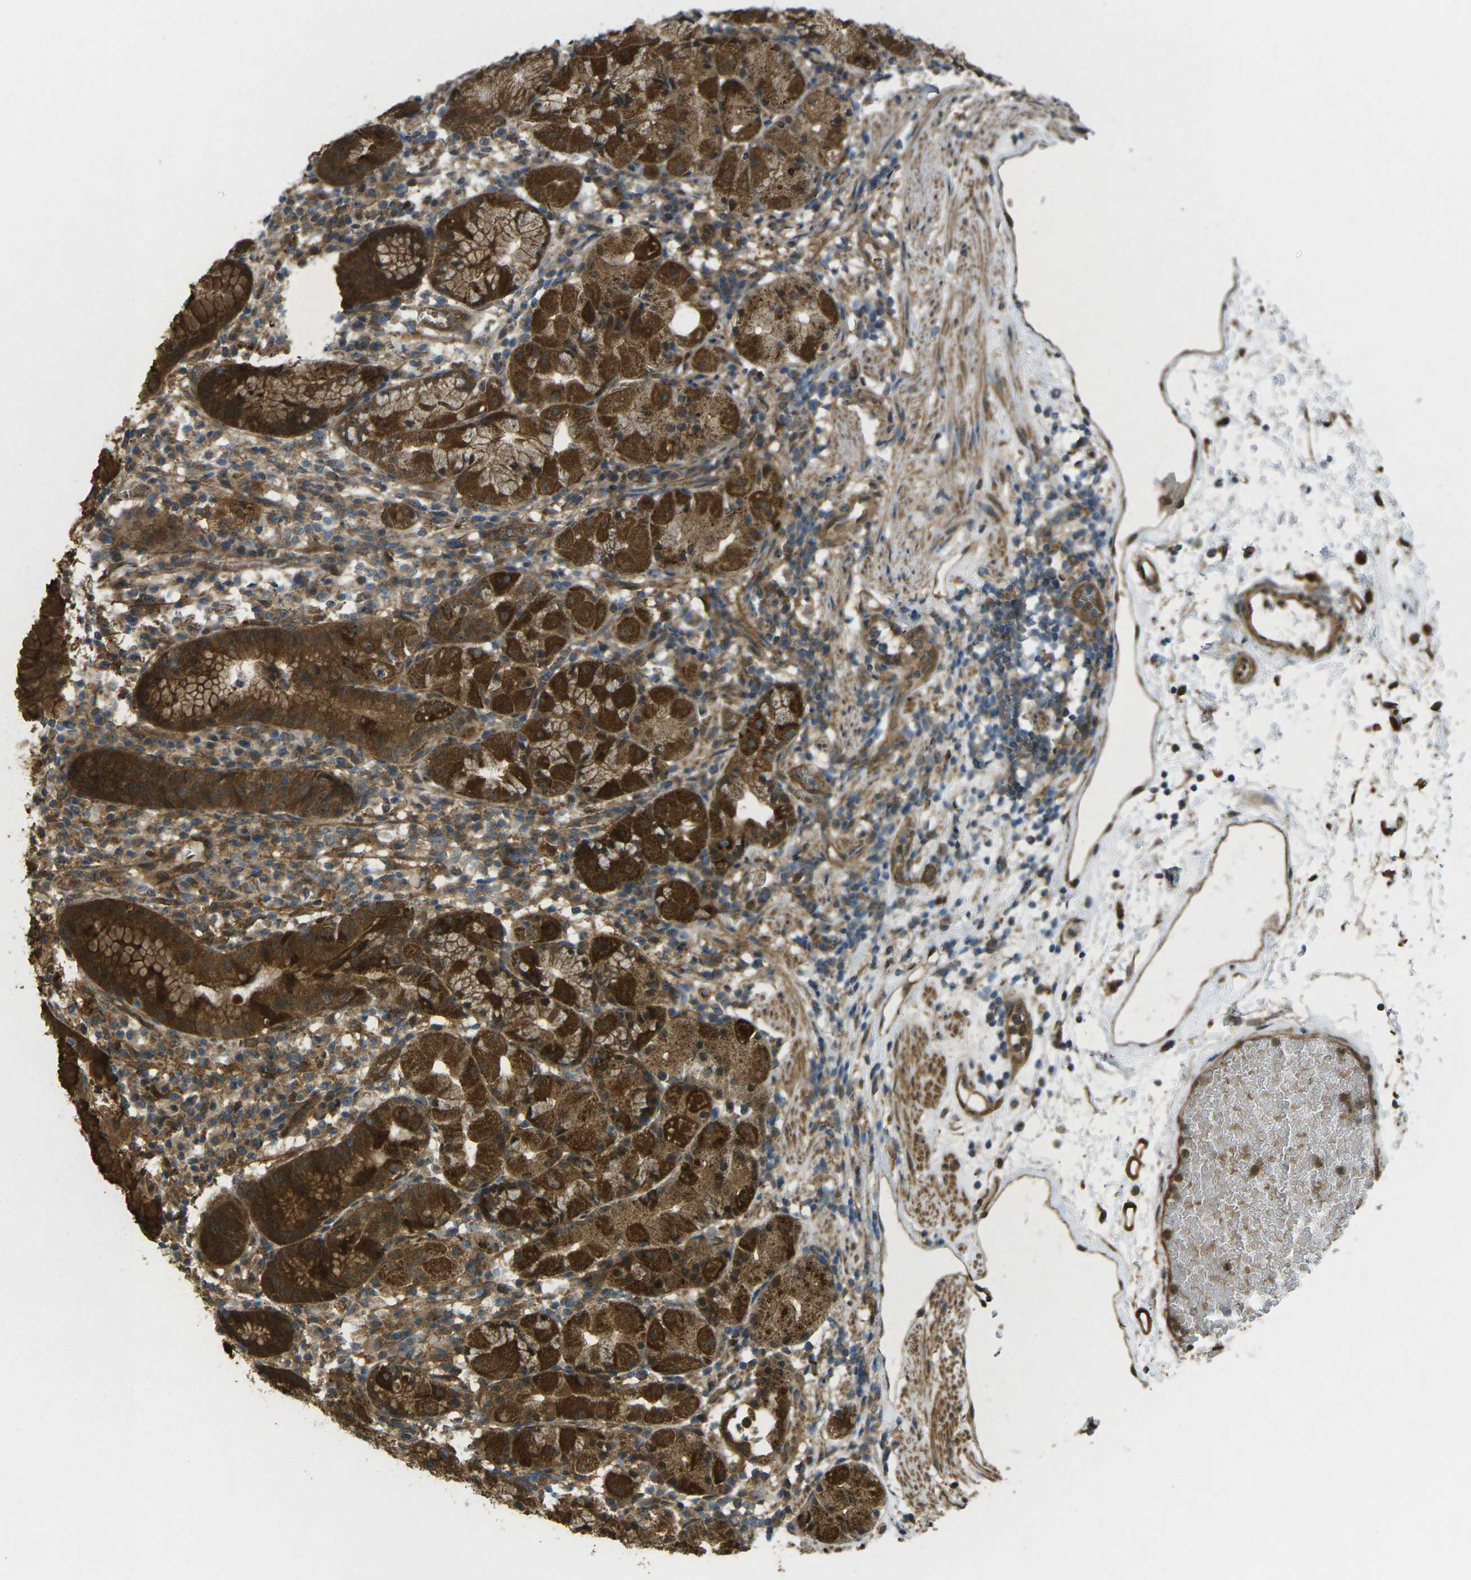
{"staining": {"intensity": "strong", "quantity": ">75%", "location": "cytoplasmic/membranous"}, "tissue": "stomach", "cell_type": "Glandular cells", "image_type": "normal", "snomed": [{"axis": "morphology", "description": "Normal tissue, NOS"}, {"axis": "topography", "description": "Stomach"}, {"axis": "topography", "description": "Stomach, lower"}], "caption": "Immunohistochemistry (IHC) photomicrograph of benign stomach: human stomach stained using immunohistochemistry (IHC) exhibits high levels of strong protein expression localized specifically in the cytoplasmic/membranous of glandular cells, appearing as a cytoplasmic/membranous brown color.", "gene": "CHMP3", "patient": {"sex": "female", "age": 75}}